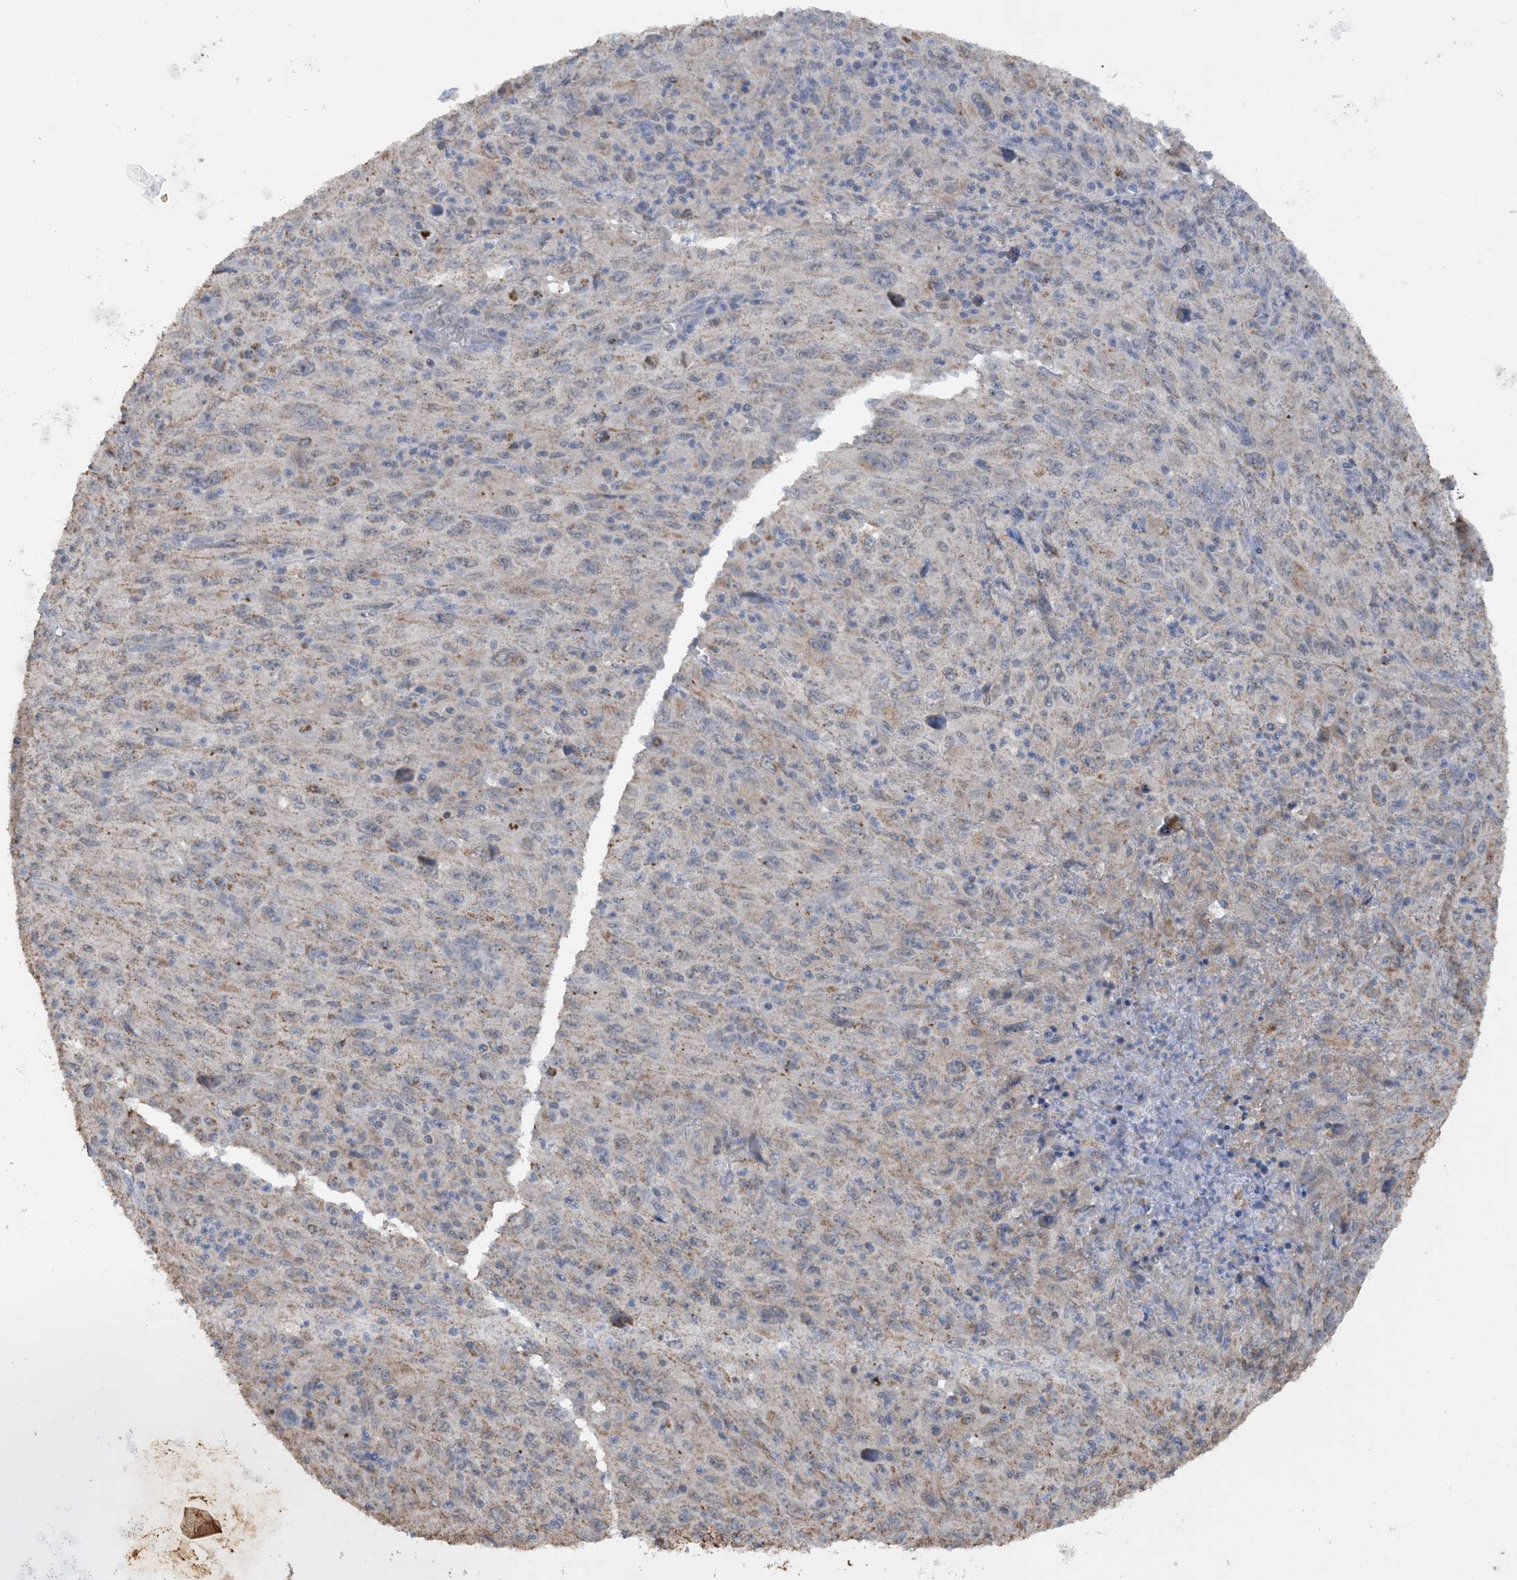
{"staining": {"intensity": "moderate", "quantity": "25%-75%", "location": "cytoplasmic/membranous,nuclear"}, "tissue": "melanoma", "cell_type": "Tumor cells", "image_type": "cancer", "snomed": [{"axis": "morphology", "description": "Malignant melanoma, Metastatic site"}, {"axis": "topography", "description": "Skin"}], "caption": "Melanoma stained for a protein exhibits moderate cytoplasmic/membranous and nuclear positivity in tumor cells.", "gene": "SFMBT2", "patient": {"sex": "female", "age": 56}}